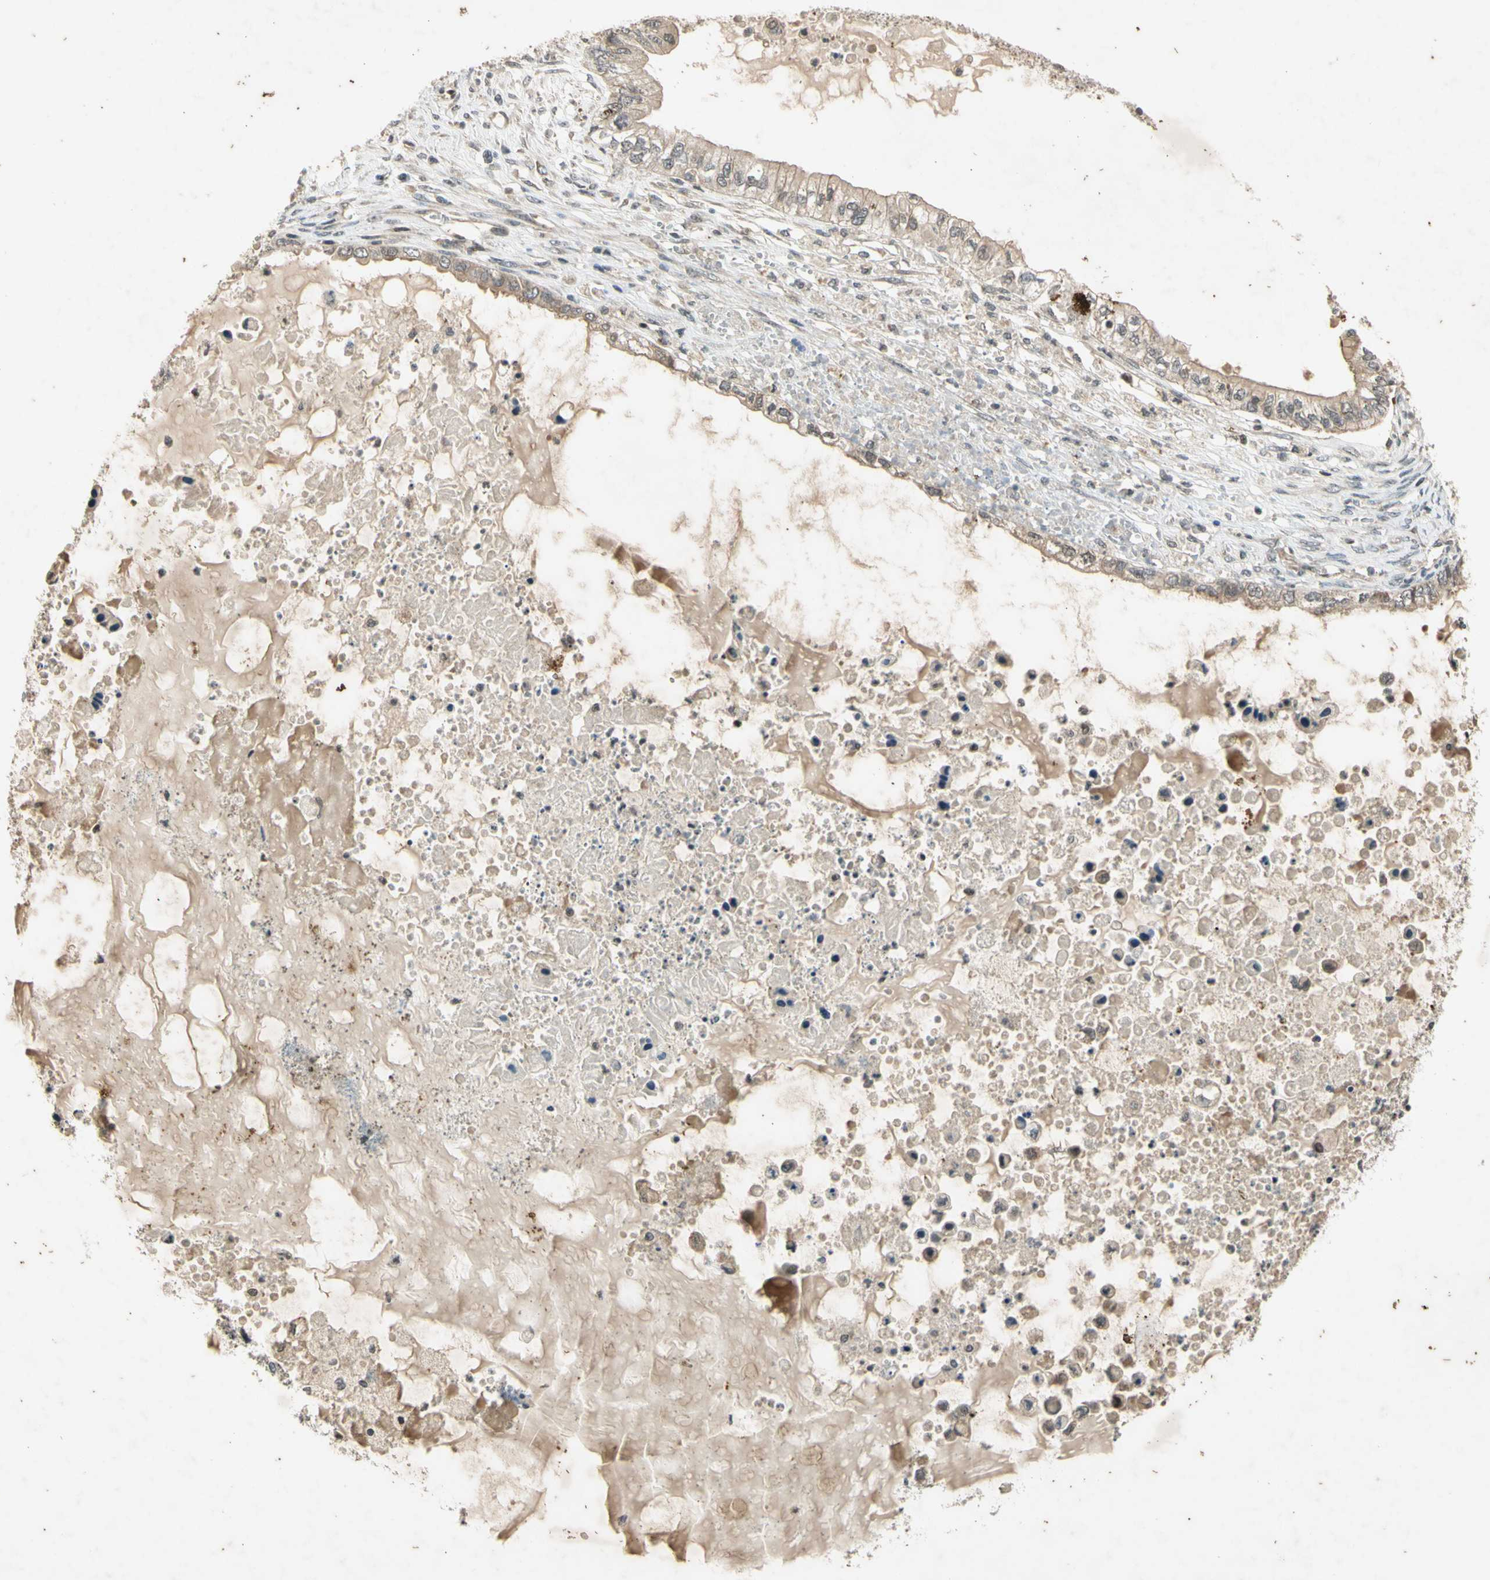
{"staining": {"intensity": "weak", "quantity": ">75%", "location": "cytoplasmic/membranous"}, "tissue": "ovarian cancer", "cell_type": "Tumor cells", "image_type": "cancer", "snomed": [{"axis": "morphology", "description": "Cystadenocarcinoma, mucinous, NOS"}, {"axis": "topography", "description": "Ovary"}], "caption": "IHC histopathology image of neoplastic tissue: human ovarian mucinous cystadenocarcinoma stained using IHC exhibits low levels of weak protein expression localized specifically in the cytoplasmic/membranous of tumor cells, appearing as a cytoplasmic/membranous brown color.", "gene": "EFNB2", "patient": {"sex": "female", "age": 80}}